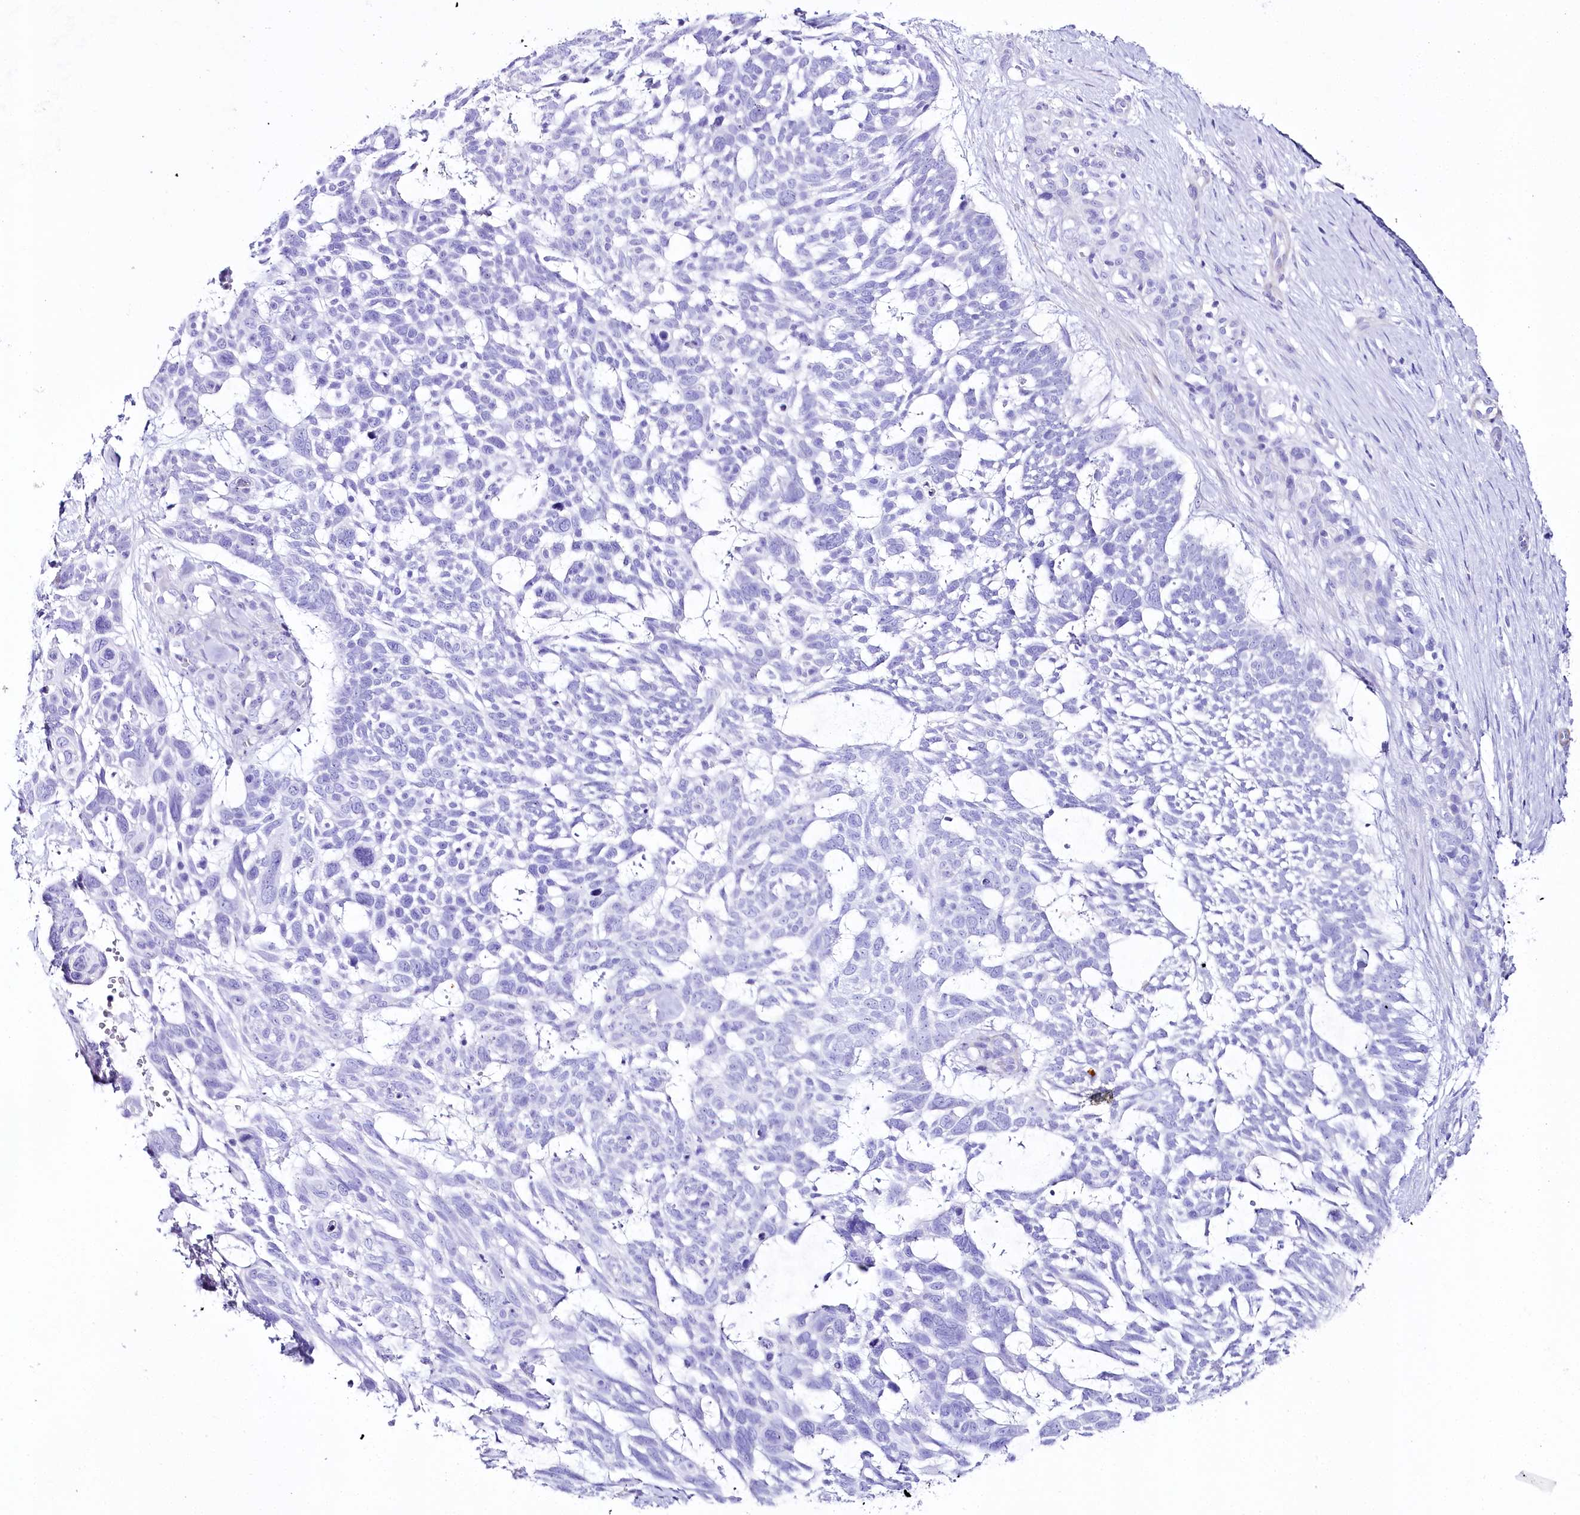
{"staining": {"intensity": "negative", "quantity": "none", "location": "none"}, "tissue": "skin cancer", "cell_type": "Tumor cells", "image_type": "cancer", "snomed": [{"axis": "morphology", "description": "Basal cell carcinoma"}, {"axis": "topography", "description": "Skin"}], "caption": "Basal cell carcinoma (skin) was stained to show a protein in brown. There is no significant staining in tumor cells.", "gene": "CSN3", "patient": {"sex": "male", "age": 88}}